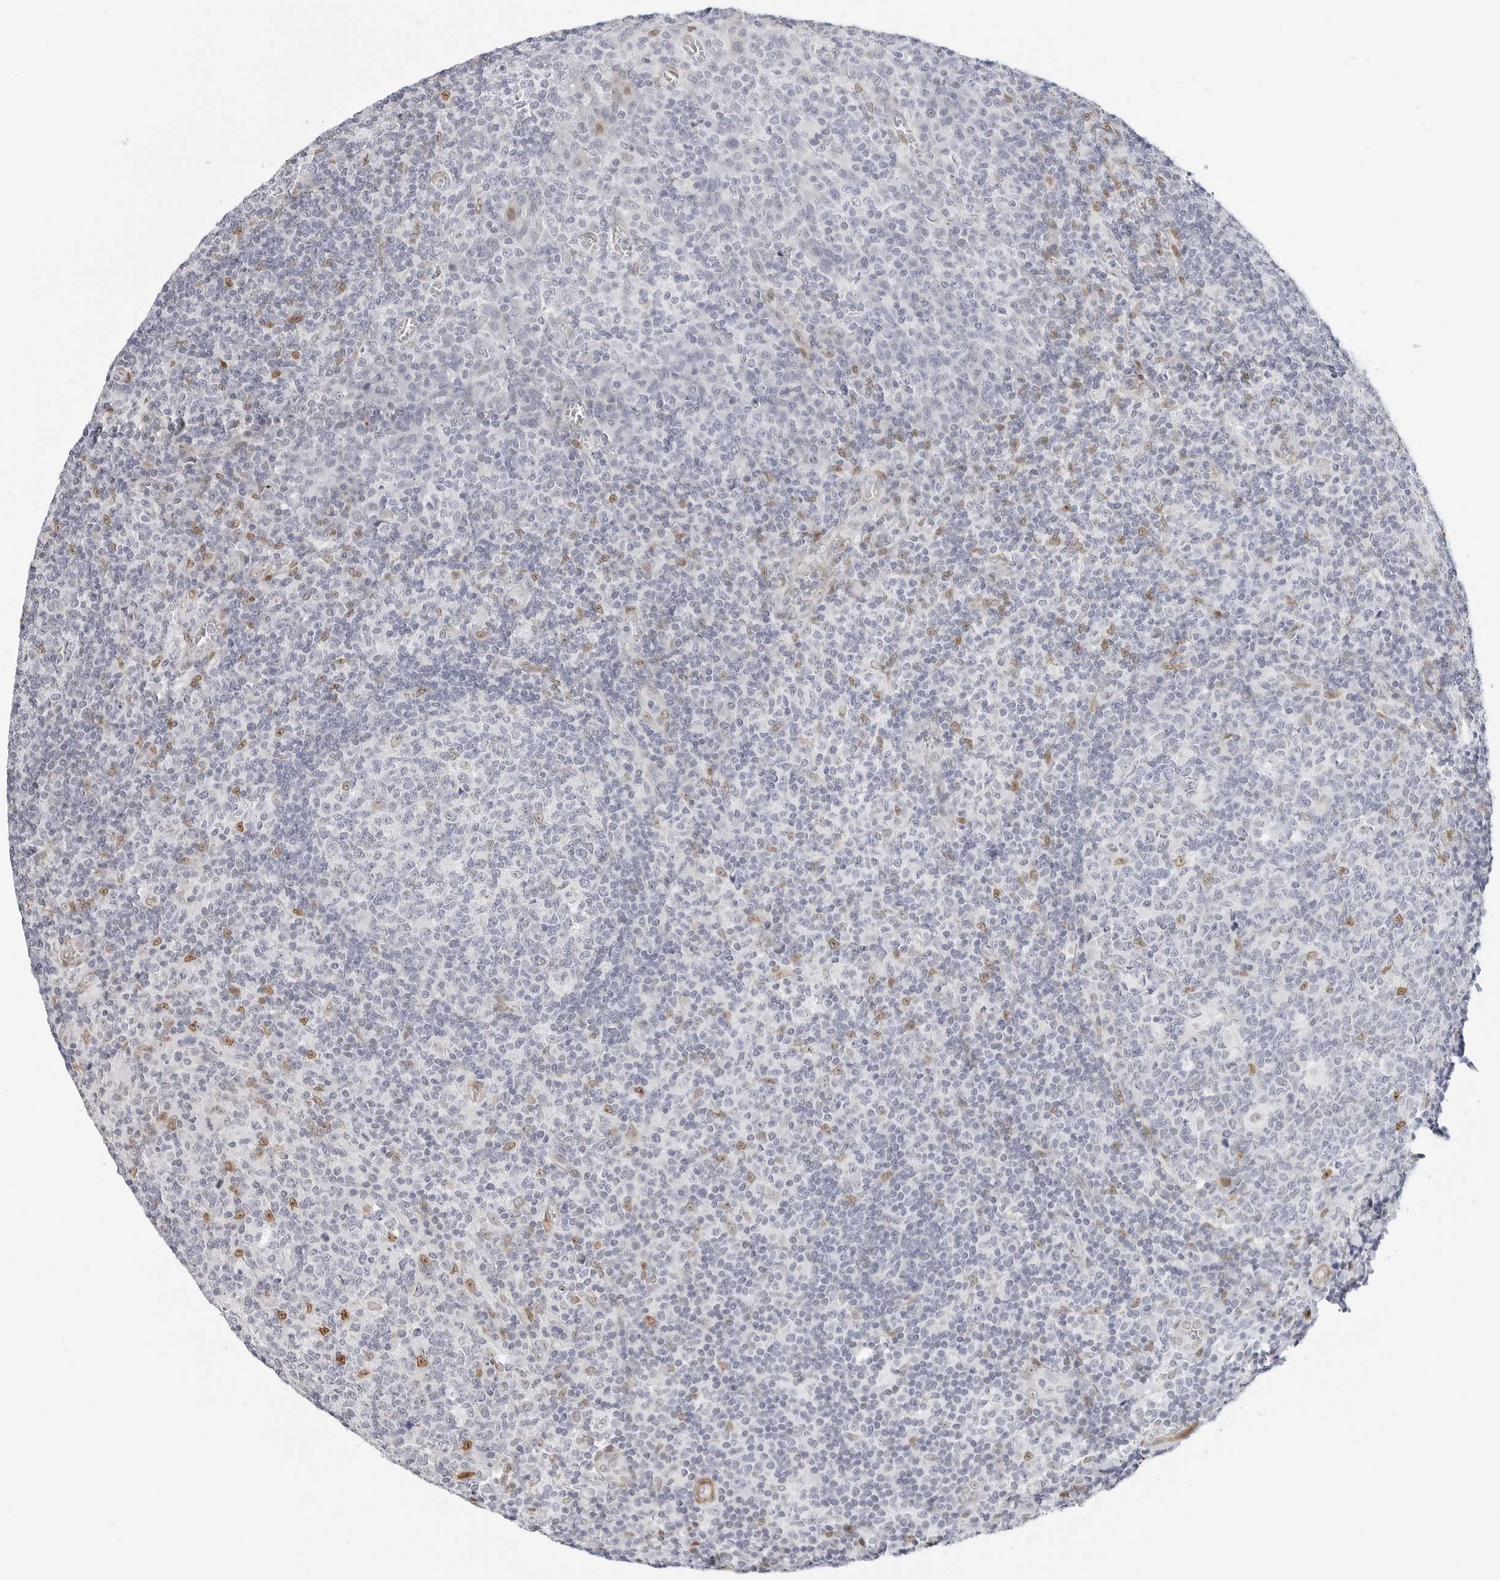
{"staining": {"intensity": "moderate", "quantity": "<25%", "location": "nuclear"}, "tissue": "tonsil", "cell_type": "Germinal center cells", "image_type": "normal", "snomed": [{"axis": "morphology", "description": "Normal tissue, NOS"}, {"axis": "topography", "description": "Tonsil"}], "caption": "Moderate nuclear staining is seen in approximately <25% of germinal center cells in benign tonsil.", "gene": "SPIDR", "patient": {"sex": "female", "age": 19}}